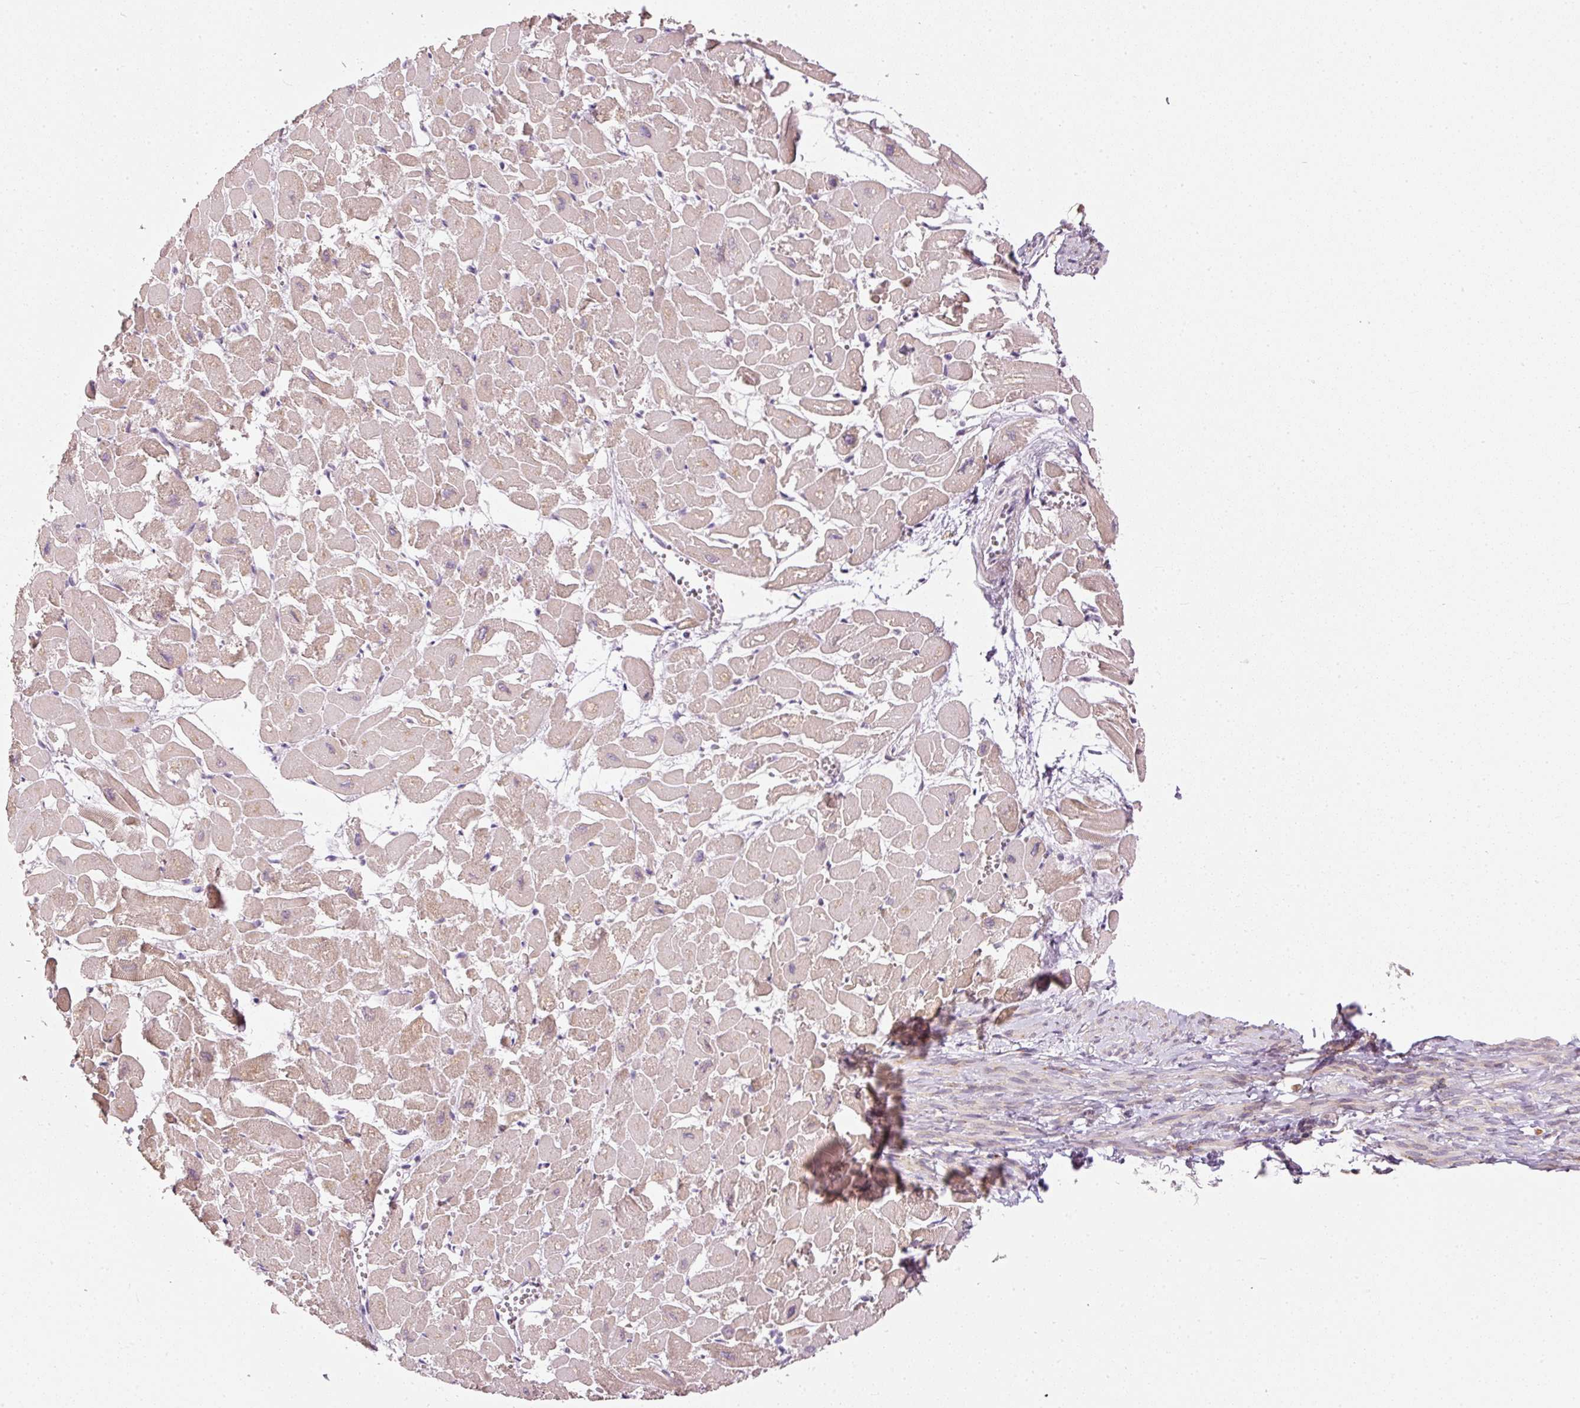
{"staining": {"intensity": "moderate", "quantity": ">75%", "location": "cytoplasmic/membranous"}, "tissue": "heart muscle", "cell_type": "Cardiomyocytes", "image_type": "normal", "snomed": [{"axis": "morphology", "description": "Normal tissue, NOS"}, {"axis": "topography", "description": "Heart"}], "caption": "Cardiomyocytes display medium levels of moderate cytoplasmic/membranous positivity in approximately >75% of cells in benign heart muscle.", "gene": "MTHFD1L", "patient": {"sex": "male", "age": 54}}